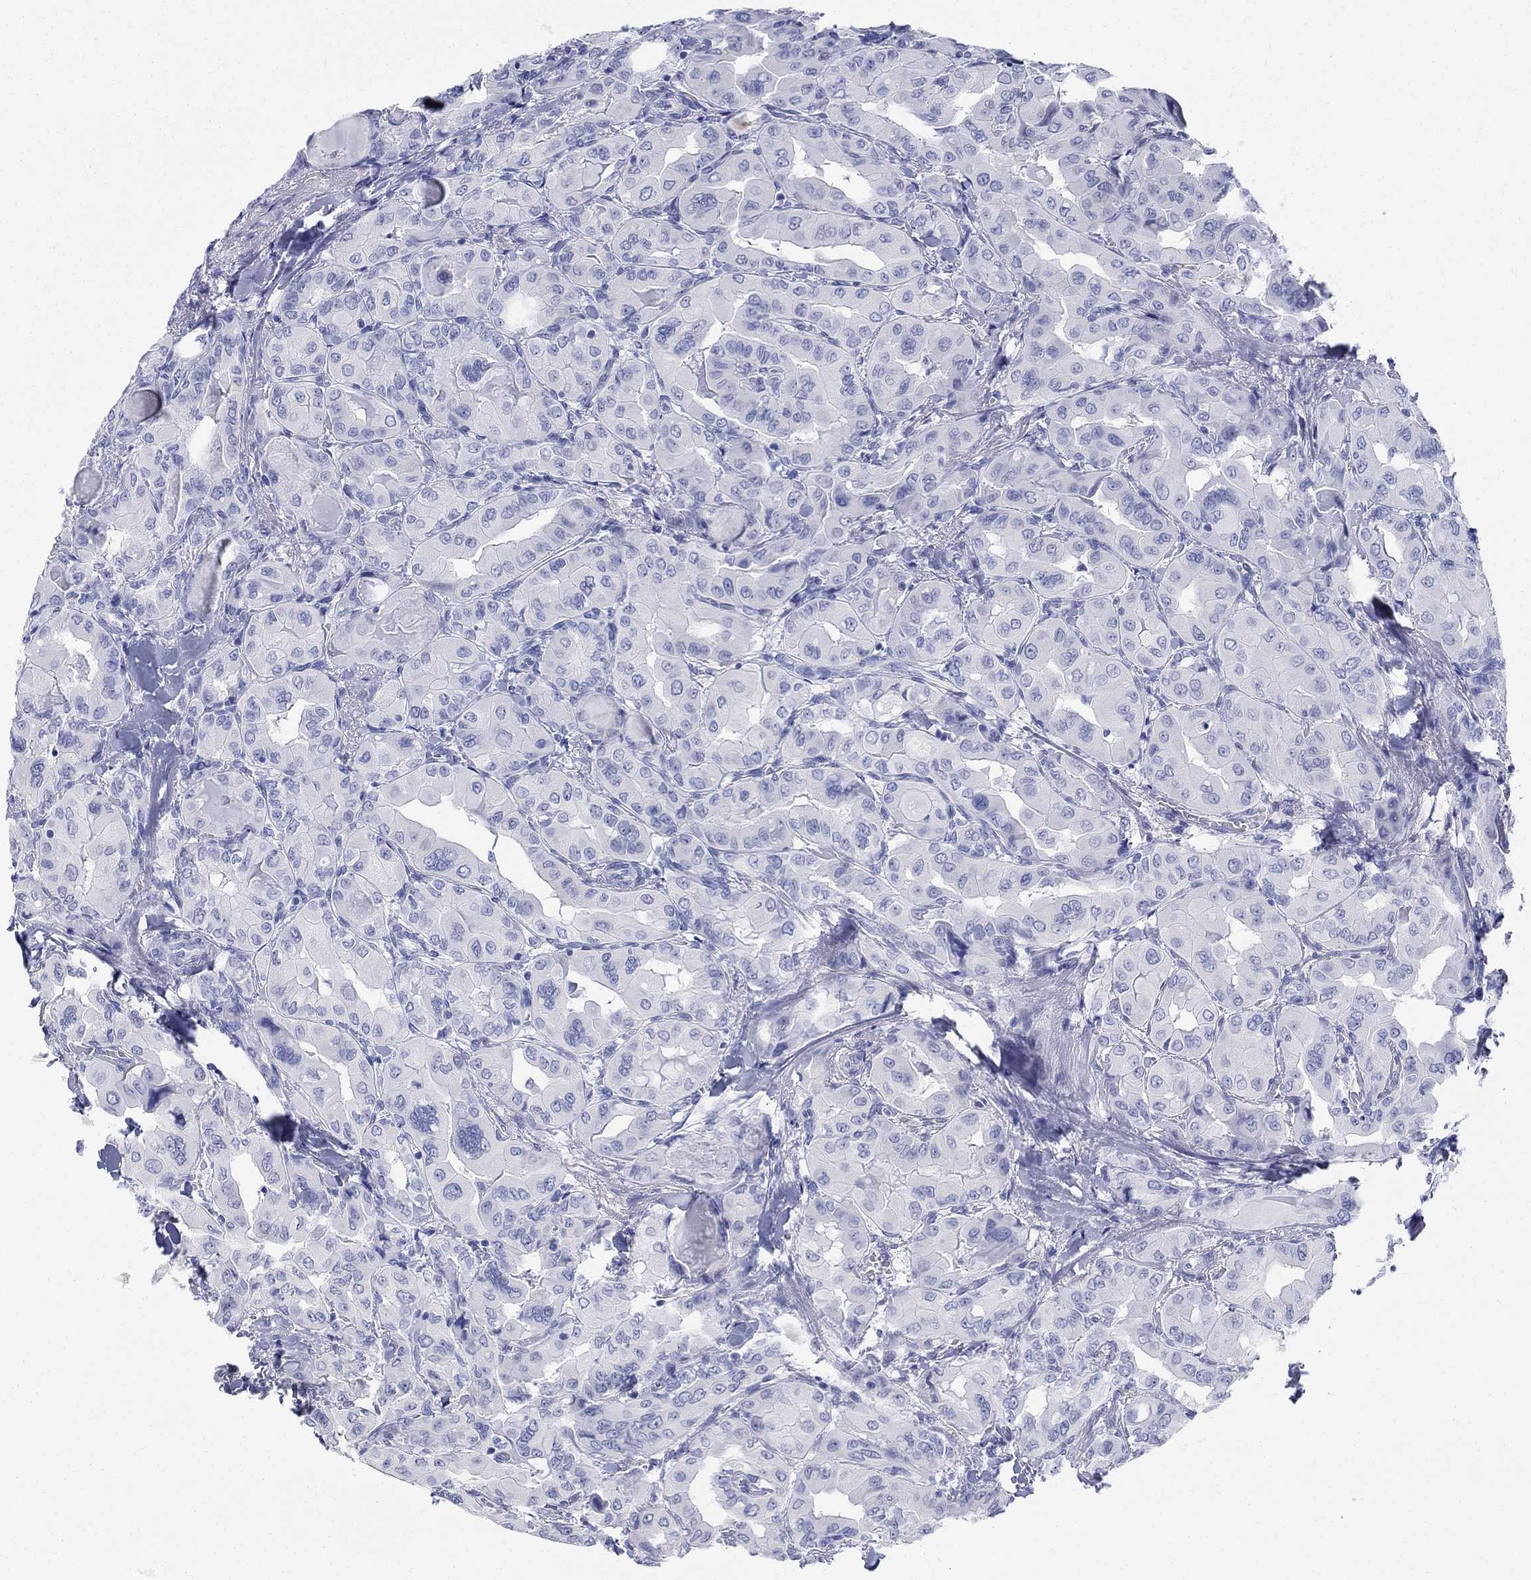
{"staining": {"intensity": "negative", "quantity": "none", "location": "none"}, "tissue": "thyroid cancer", "cell_type": "Tumor cells", "image_type": "cancer", "snomed": [{"axis": "morphology", "description": "Normal tissue, NOS"}, {"axis": "morphology", "description": "Papillary adenocarcinoma, NOS"}, {"axis": "topography", "description": "Thyroid gland"}], "caption": "Image shows no significant protein positivity in tumor cells of thyroid cancer. Brightfield microscopy of IHC stained with DAB (brown) and hematoxylin (blue), captured at high magnification.", "gene": "AKR1C2", "patient": {"sex": "female", "age": 66}}